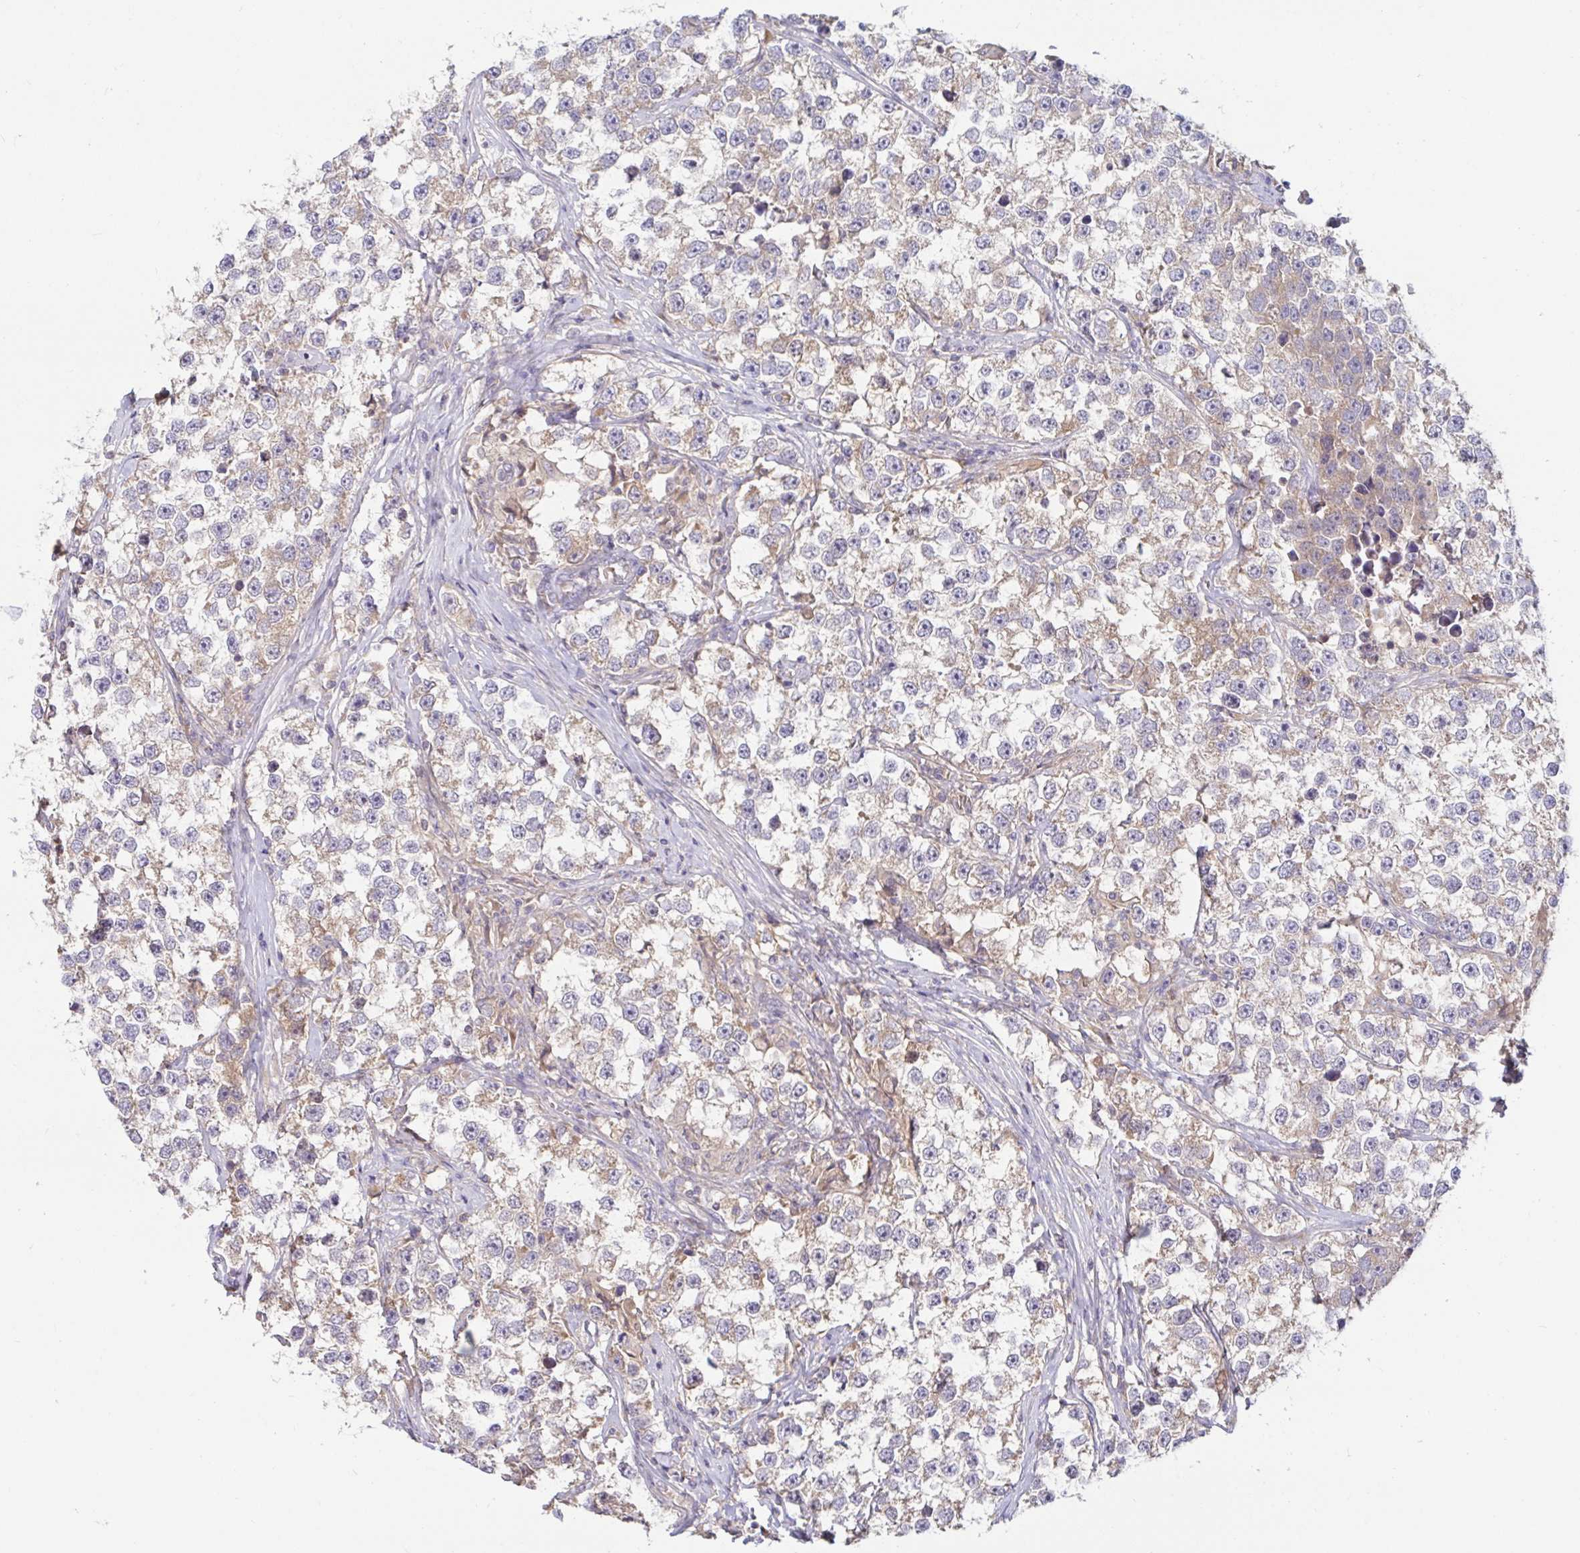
{"staining": {"intensity": "weak", "quantity": "25%-75%", "location": "cytoplasmic/membranous"}, "tissue": "testis cancer", "cell_type": "Tumor cells", "image_type": "cancer", "snomed": [{"axis": "morphology", "description": "Seminoma, NOS"}, {"axis": "topography", "description": "Testis"}], "caption": "A brown stain shows weak cytoplasmic/membranous expression of a protein in testis cancer (seminoma) tumor cells.", "gene": "LARP1", "patient": {"sex": "male", "age": 46}}